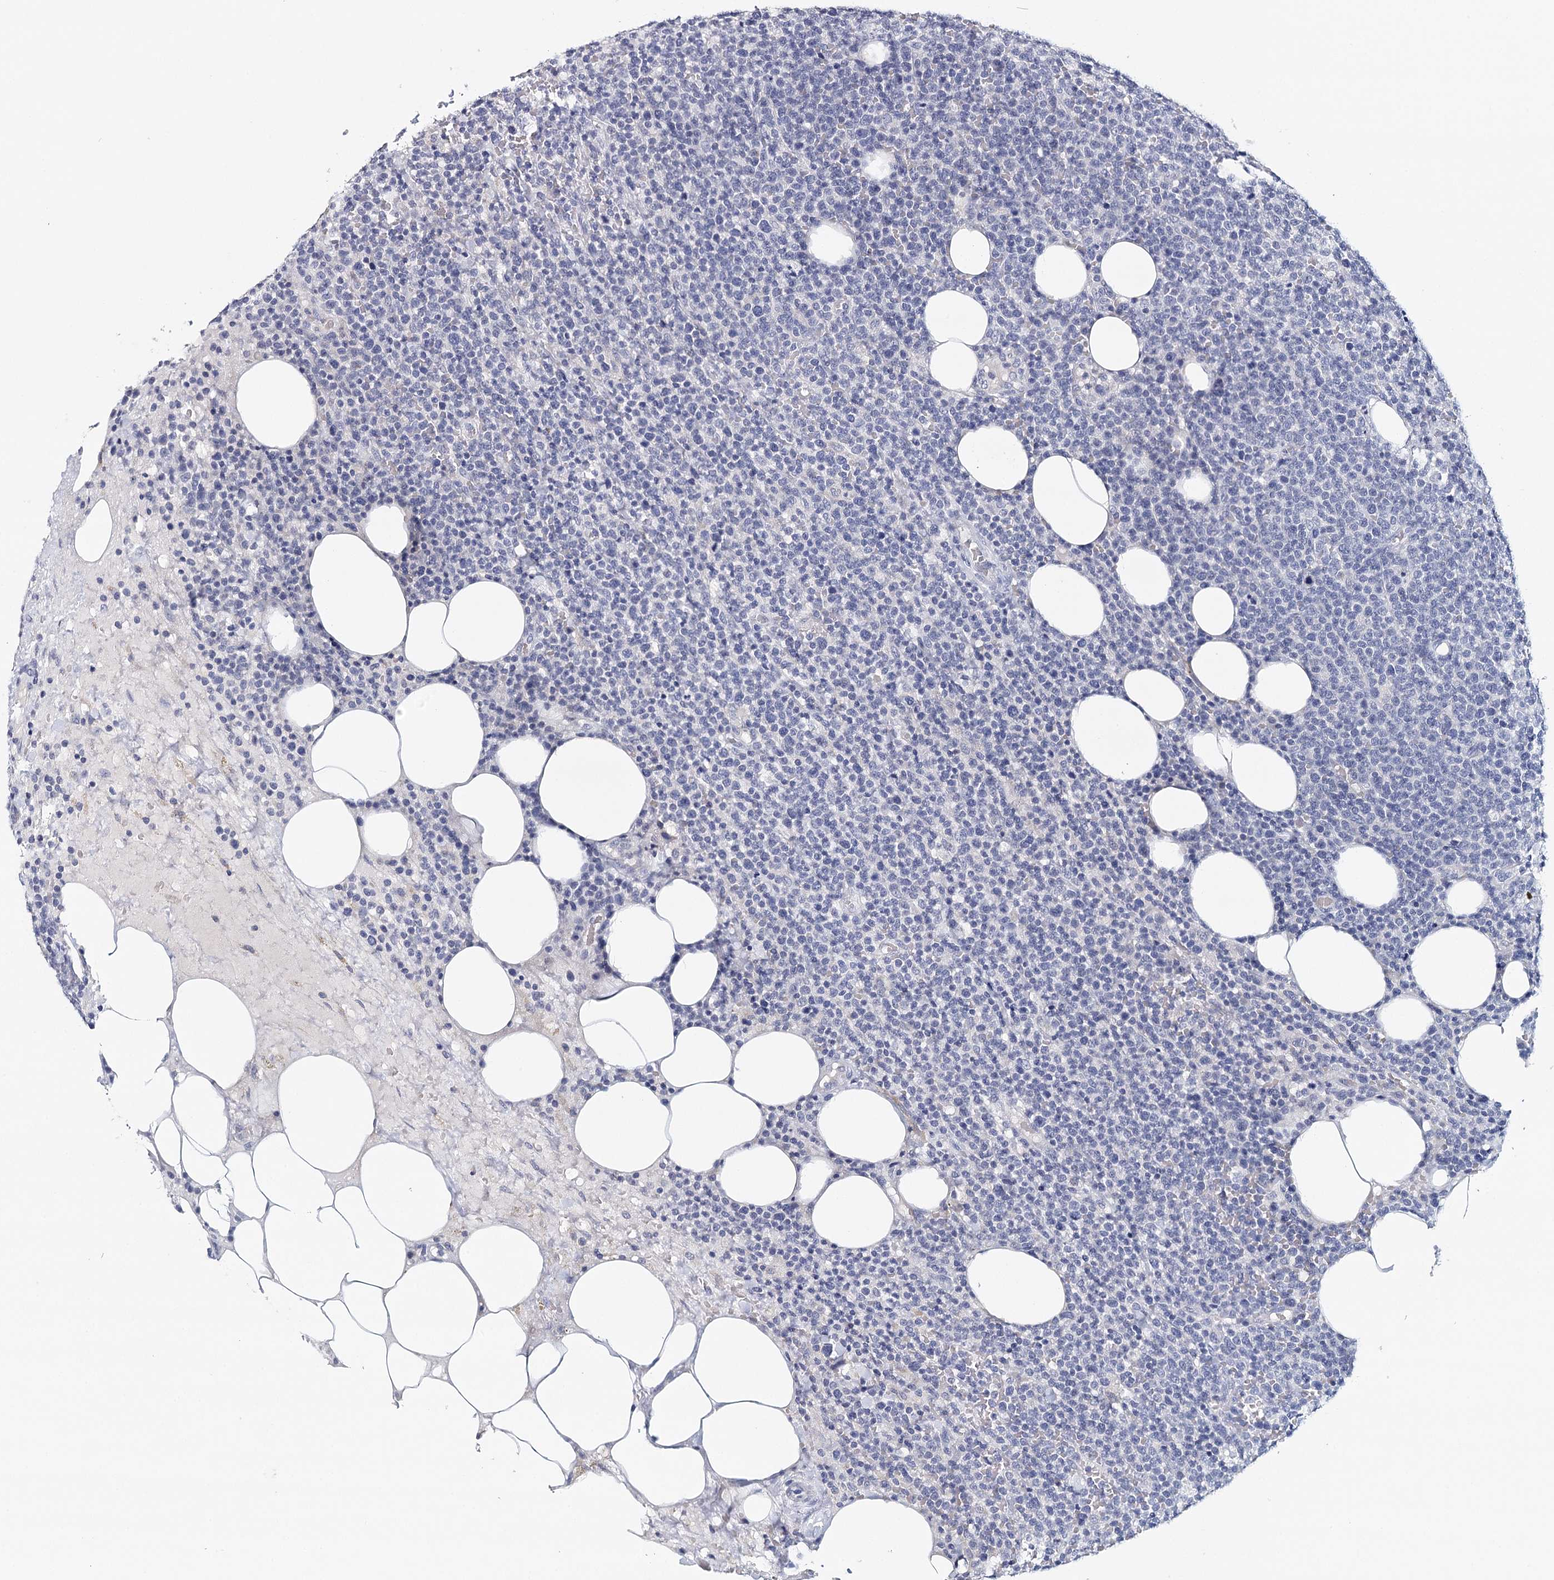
{"staining": {"intensity": "negative", "quantity": "none", "location": "none"}, "tissue": "lymphoma", "cell_type": "Tumor cells", "image_type": "cancer", "snomed": [{"axis": "morphology", "description": "Malignant lymphoma, non-Hodgkin's type, High grade"}, {"axis": "topography", "description": "Lymph node"}], "caption": "Lymphoma was stained to show a protein in brown. There is no significant staining in tumor cells.", "gene": "HSPA4L", "patient": {"sex": "male", "age": 61}}